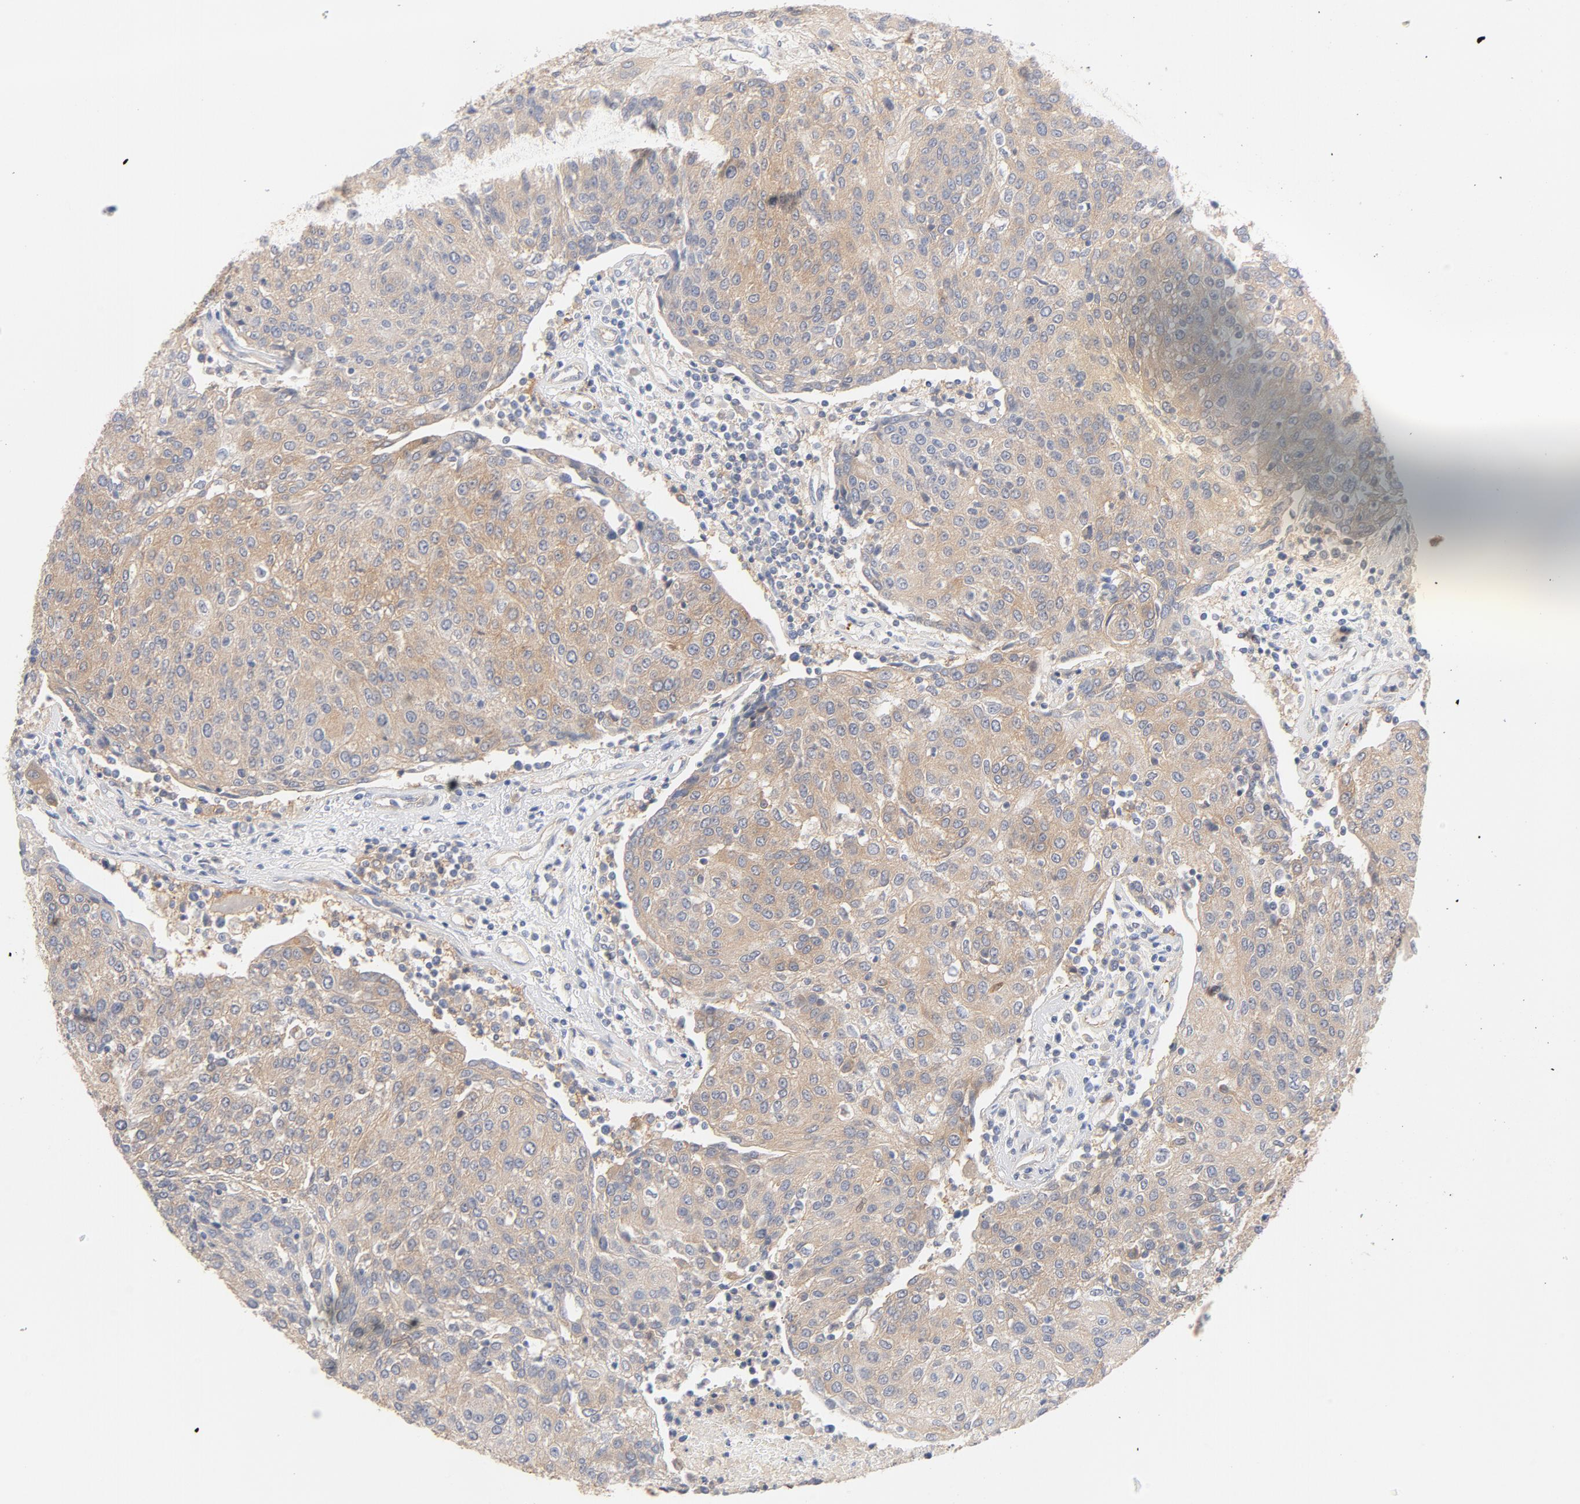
{"staining": {"intensity": "weak", "quantity": ">75%", "location": "cytoplasmic/membranous"}, "tissue": "urothelial cancer", "cell_type": "Tumor cells", "image_type": "cancer", "snomed": [{"axis": "morphology", "description": "Urothelial carcinoma, High grade"}, {"axis": "topography", "description": "Urinary bladder"}], "caption": "Urothelial carcinoma (high-grade) stained with a brown dye shows weak cytoplasmic/membranous positive staining in about >75% of tumor cells.", "gene": "SRC", "patient": {"sex": "female", "age": 85}}